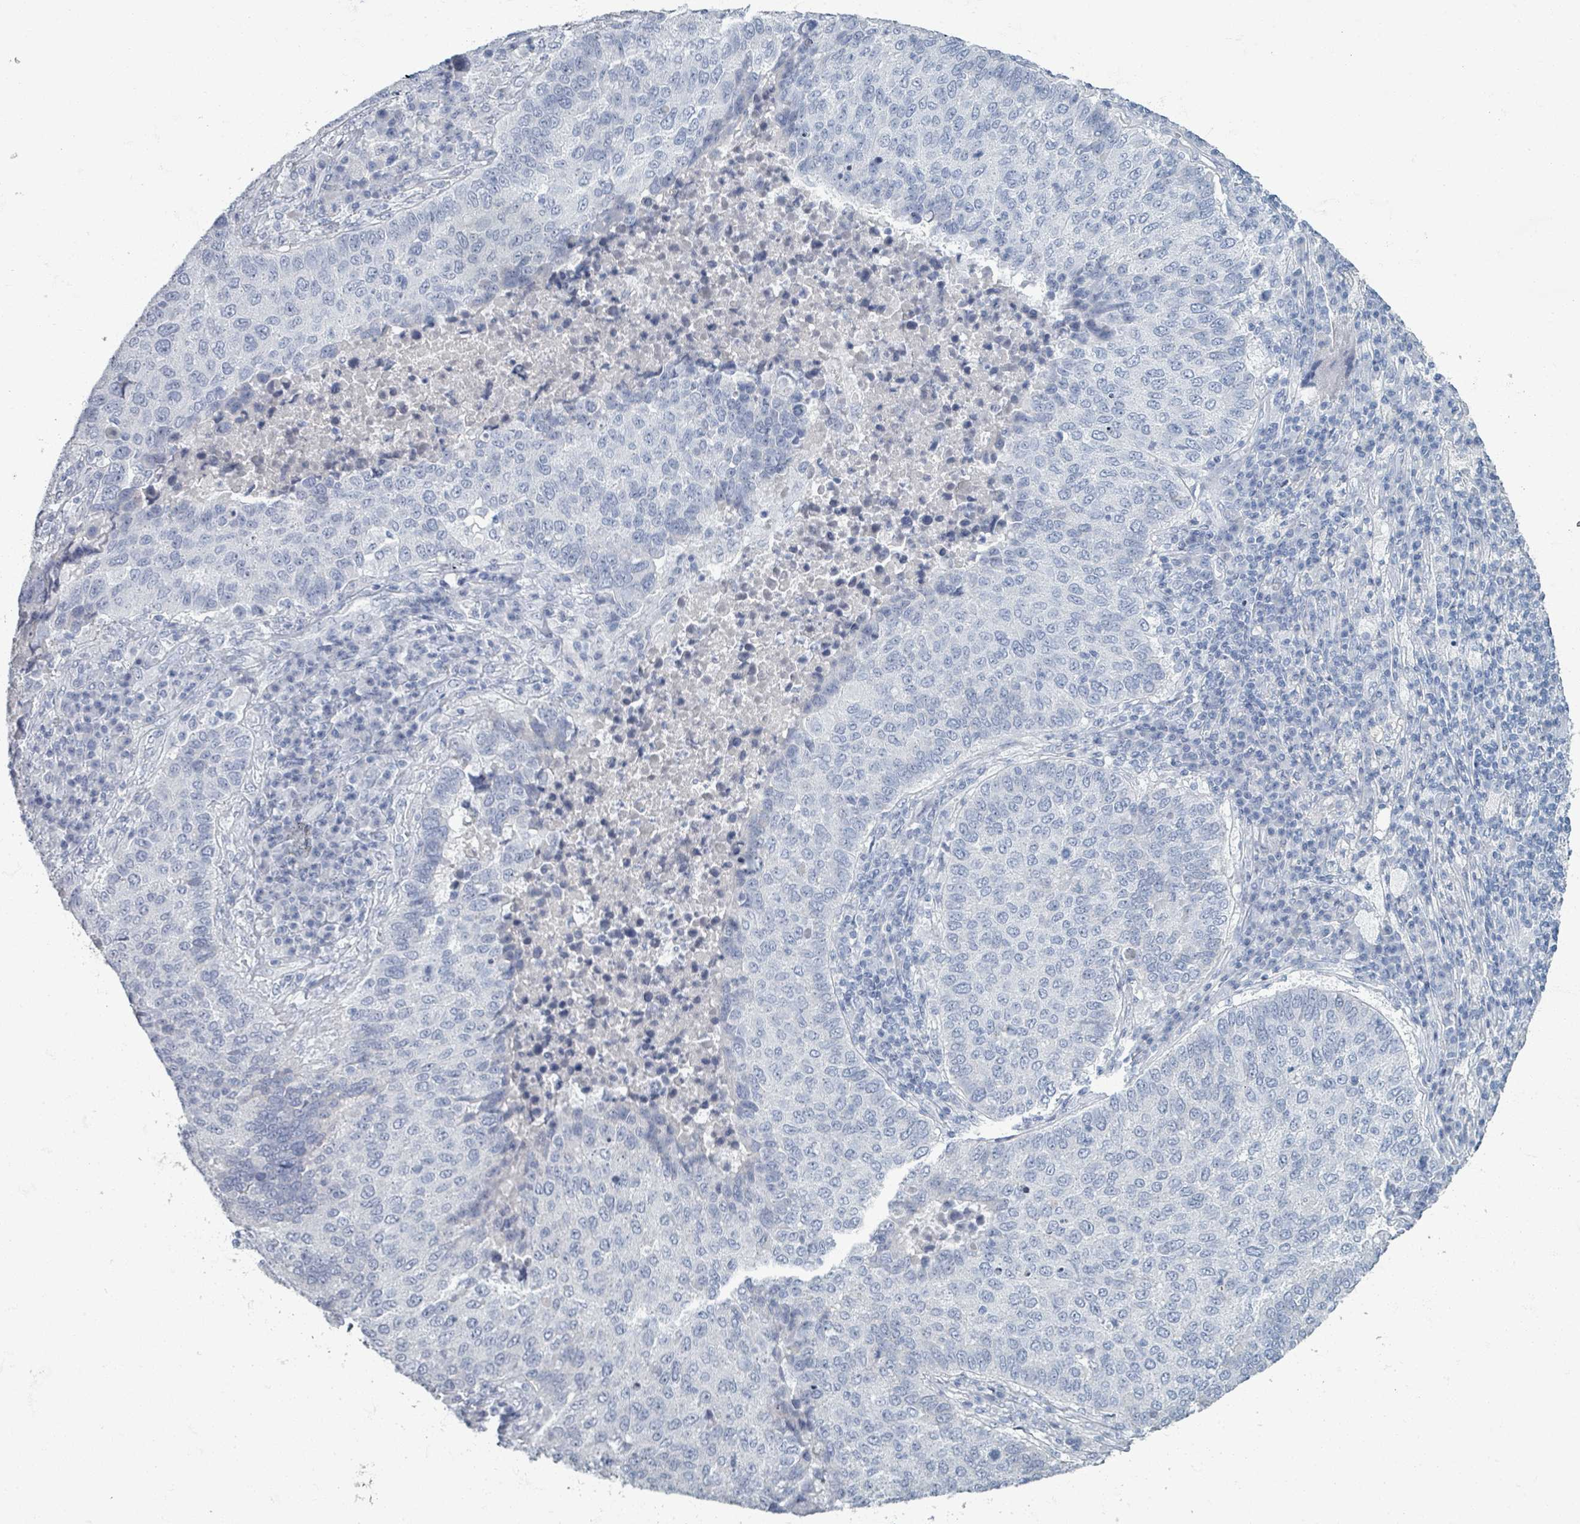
{"staining": {"intensity": "negative", "quantity": "none", "location": "none"}, "tissue": "lung cancer", "cell_type": "Tumor cells", "image_type": "cancer", "snomed": [{"axis": "morphology", "description": "Squamous cell carcinoma, NOS"}, {"axis": "topography", "description": "Lung"}], "caption": "Human squamous cell carcinoma (lung) stained for a protein using immunohistochemistry shows no positivity in tumor cells.", "gene": "TAS2R1", "patient": {"sex": "male", "age": 73}}